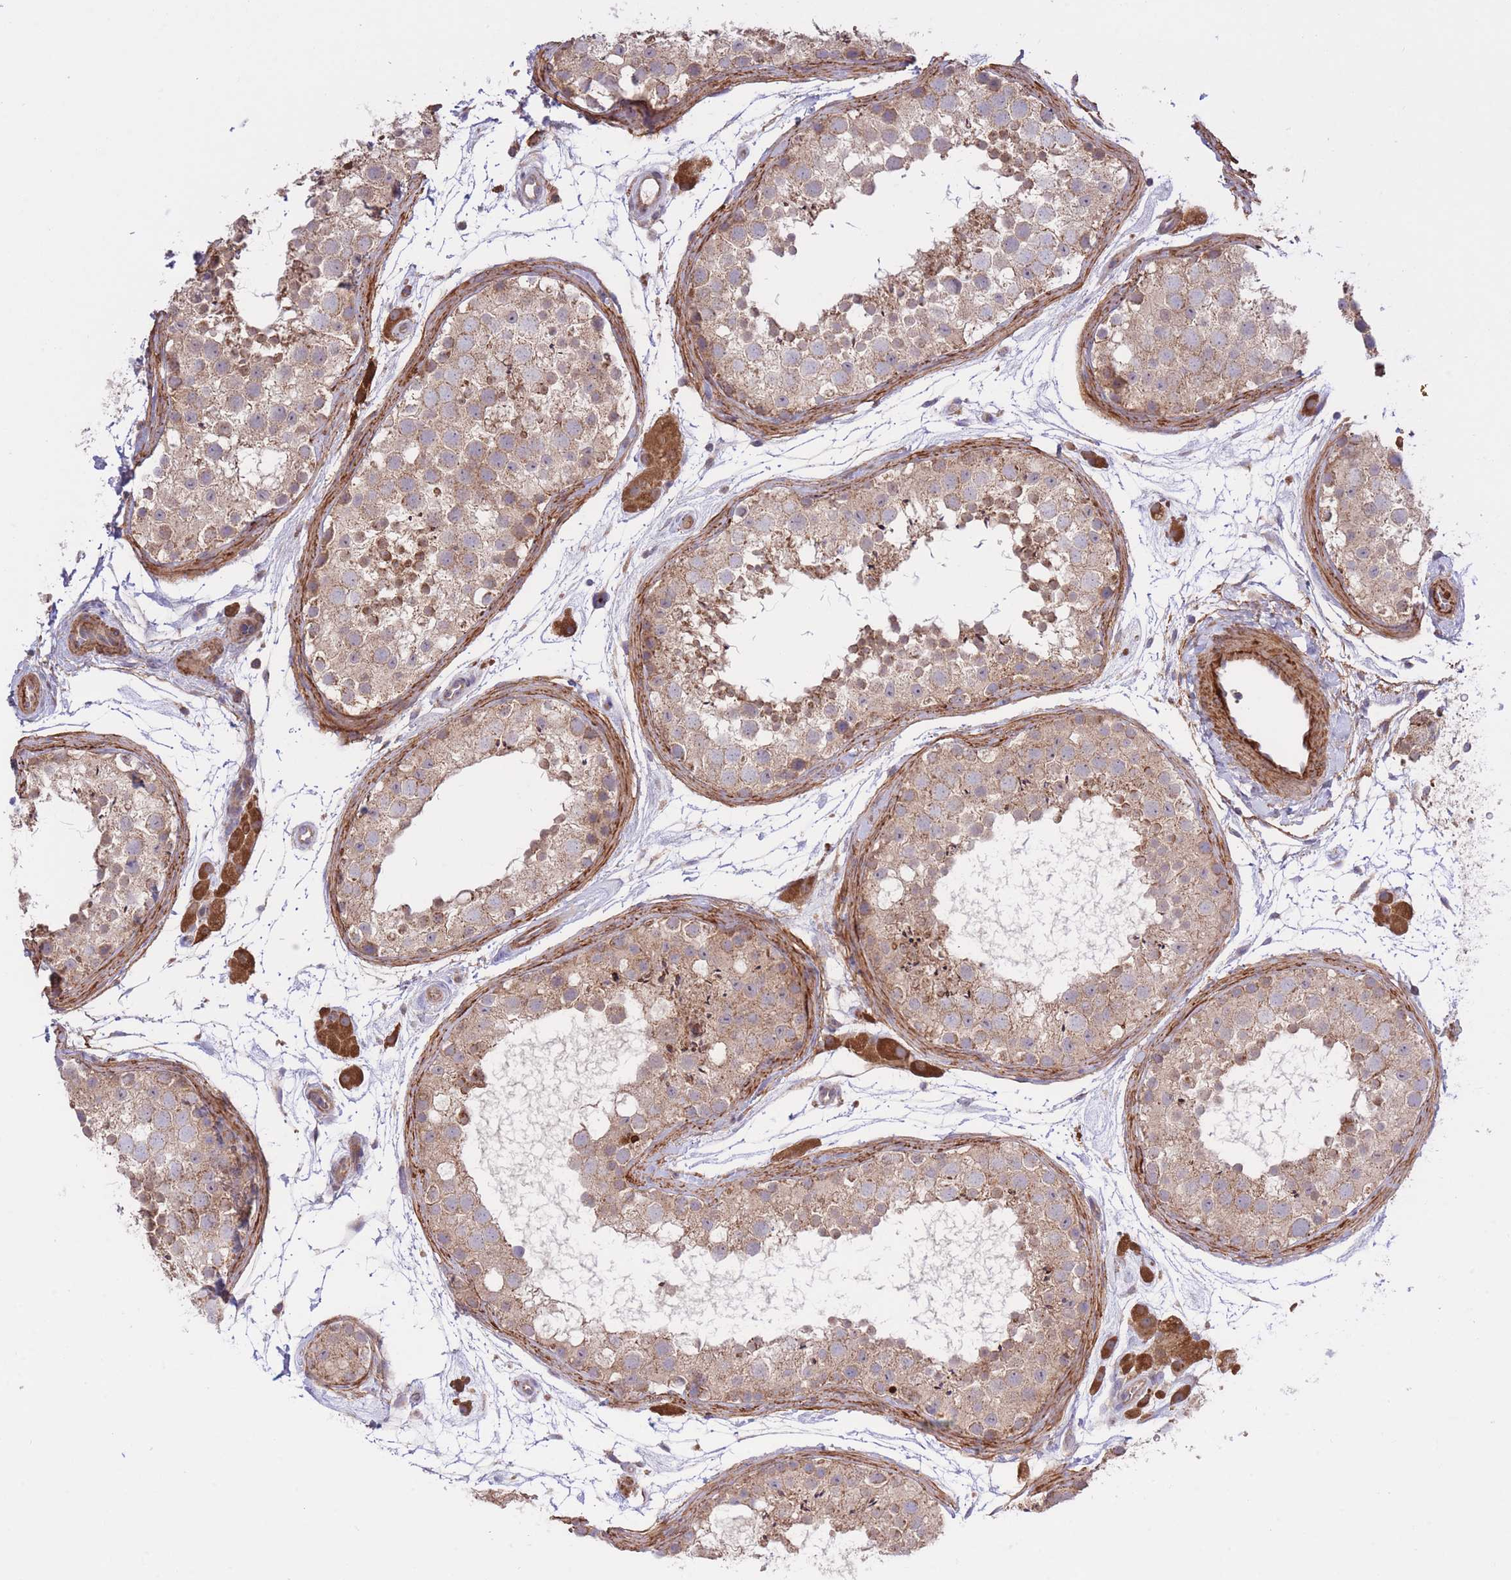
{"staining": {"intensity": "weak", "quantity": ">75%", "location": "cytoplasmic/membranous"}, "tissue": "testis", "cell_type": "Cells in seminiferous ducts", "image_type": "normal", "snomed": [{"axis": "morphology", "description": "Normal tissue, NOS"}, {"axis": "topography", "description": "Testis"}], "caption": "Cells in seminiferous ducts demonstrate low levels of weak cytoplasmic/membranous expression in about >75% of cells in benign human testis.", "gene": "ATP13A2", "patient": {"sex": "male", "age": 41}}